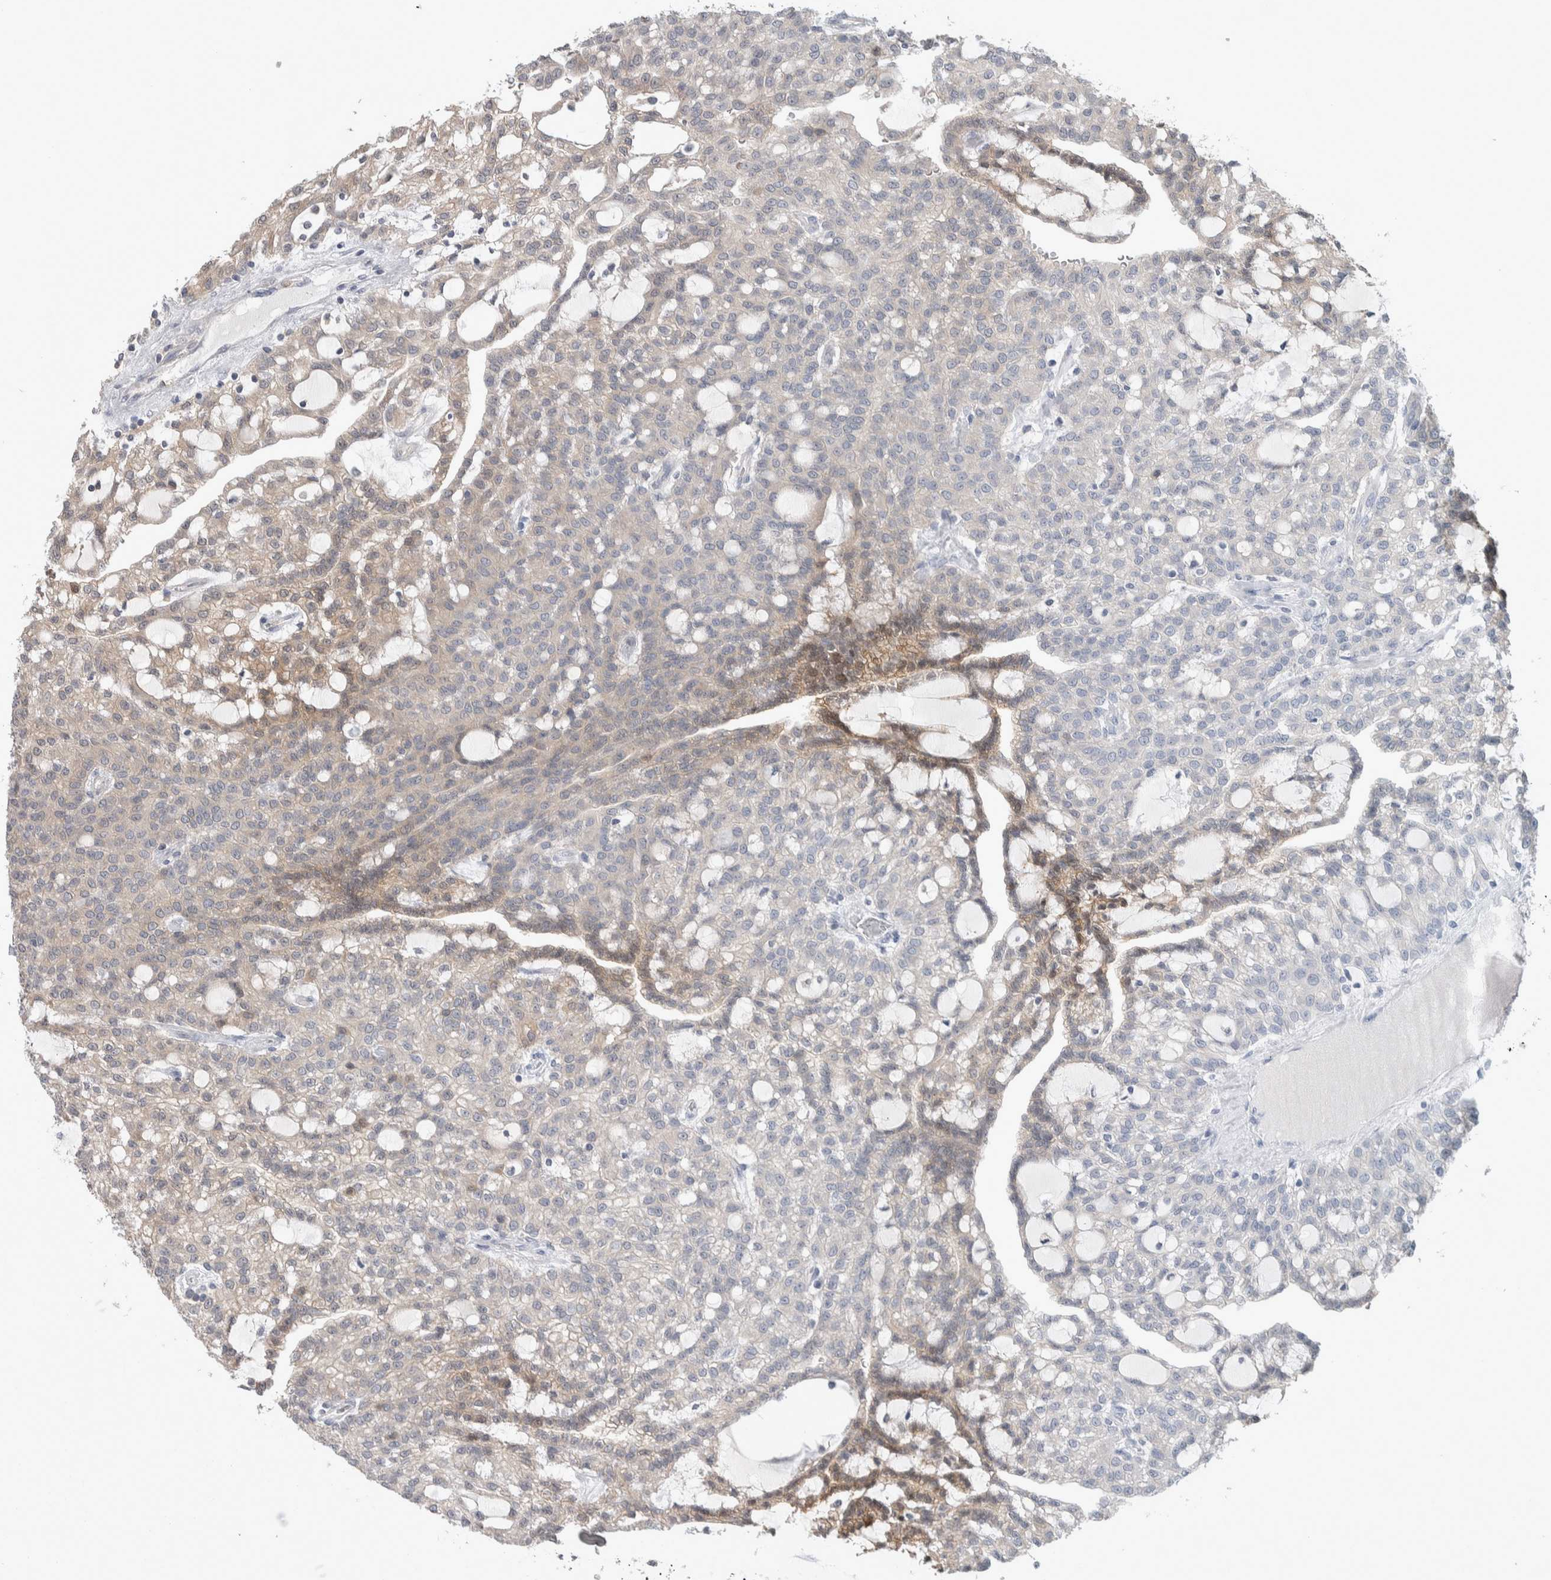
{"staining": {"intensity": "moderate", "quantity": "<25%", "location": "cytoplasmic/membranous,nuclear"}, "tissue": "renal cancer", "cell_type": "Tumor cells", "image_type": "cancer", "snomed": [{"axis": "morphology", "description": "Adenocarcinoma, NOS"}, {"axis": "topography", "description": "Kidney"}], "caption": "Human renal adenocarcinoma stained for a protein (brown) demonstrates moderate cytoplasmic/membranous and nuclear positive positivity in approximately <25% of tumor cells.", "gene": "HTATIP2", "patient": {"sex": "male", "age": 63}}